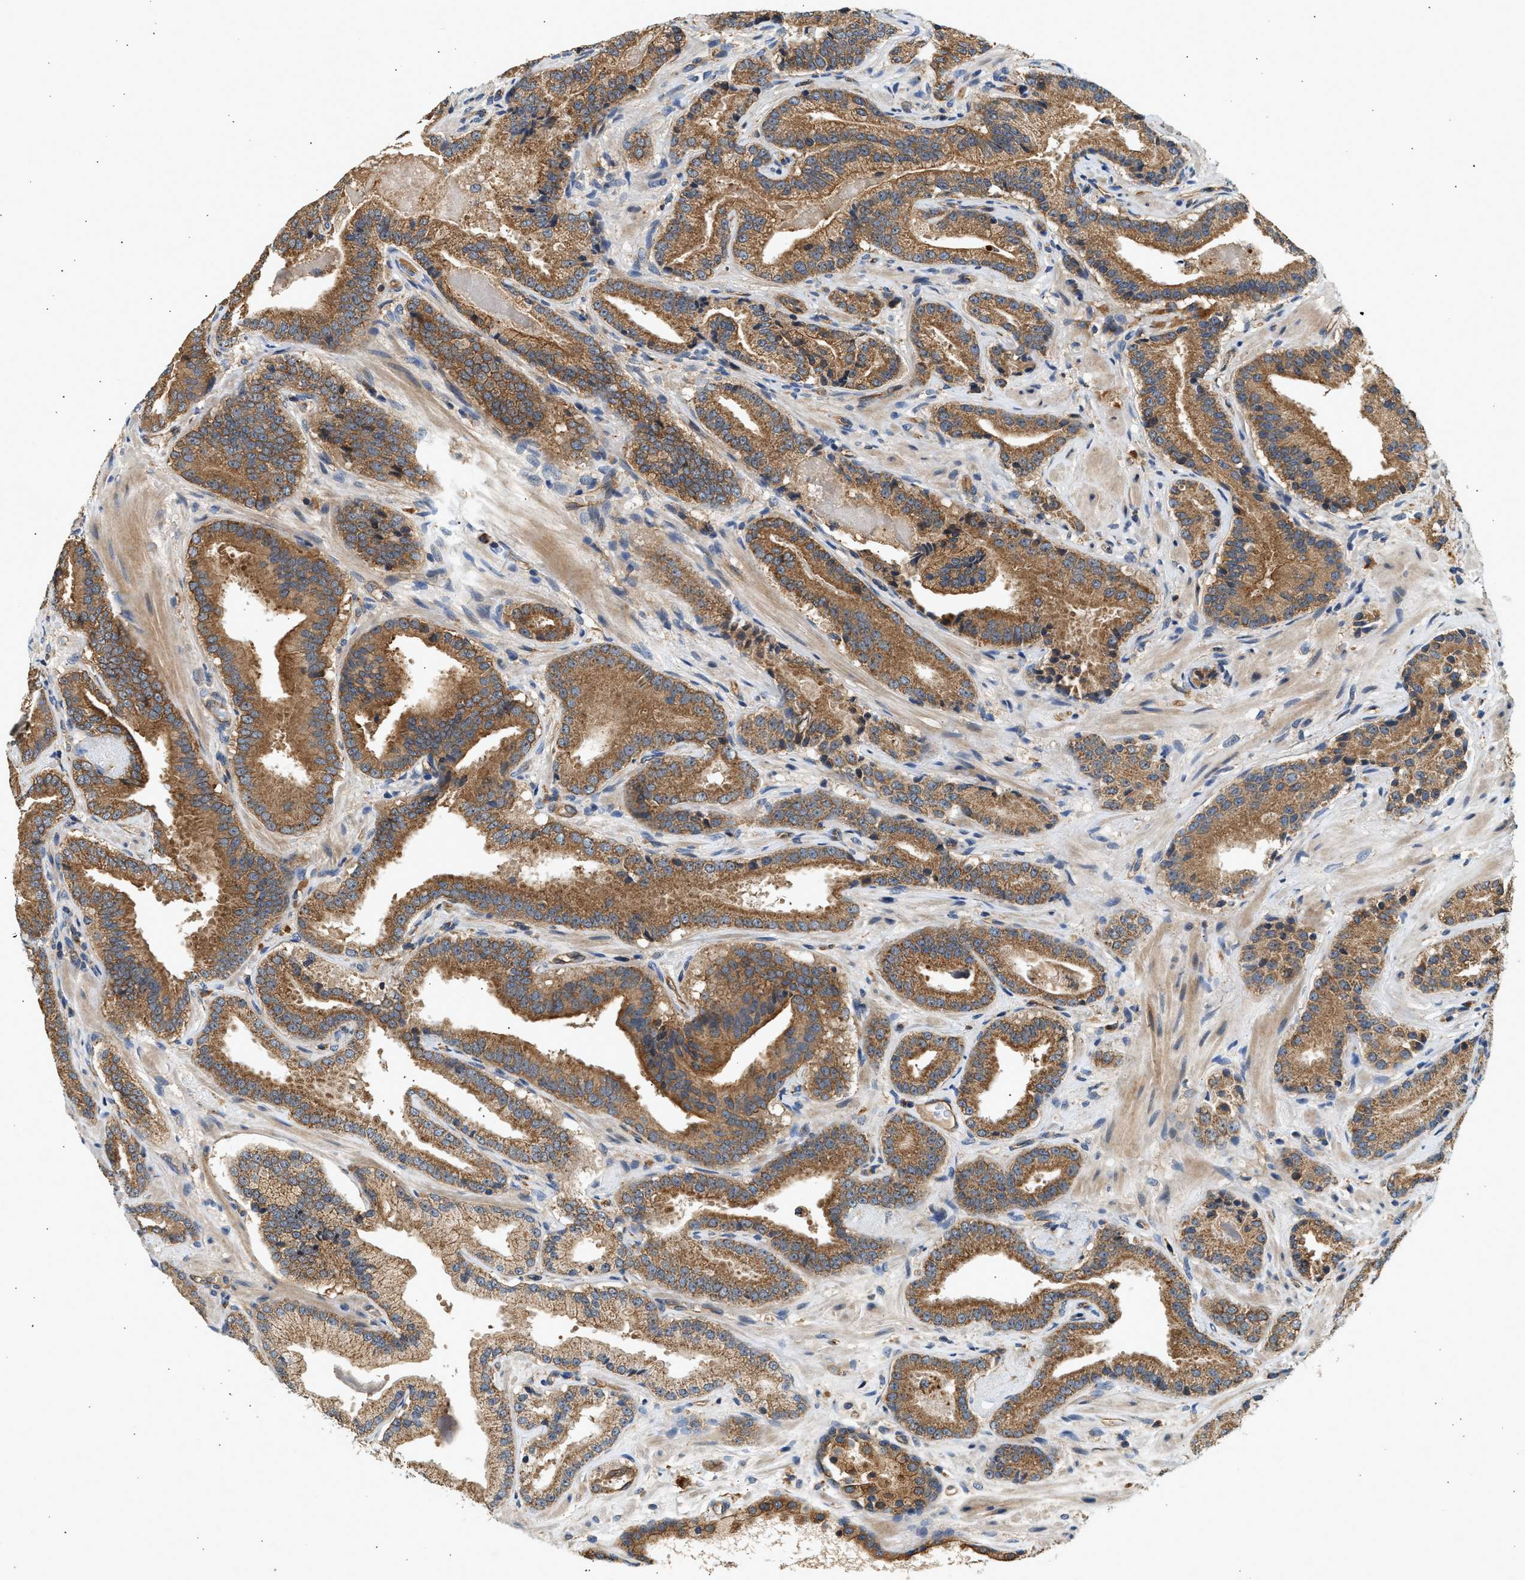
{"staining": {"intensity": "moderate", "quantity": ">75%", "location": "cytoplasmic/membranous"}, "tissue": "prostate cancer", "cell_type": "Tumor cells", "image_type": "cancer", "snomed": [{"axis": "morphology", "description": "Adenocarcinoma, Low grade"}, {"axis": "topography", "description": "Prostate"}], "caption": "Immunohistochemical staining of low-grade adenocarcinoma (prostate) demonstrates moderate cytoplasmic/membranous protein staining in approximately >75% of tumor cells. (DAB = brown stain, brightfield microscopy at high magnification).", "gene": "DUSP14", "patient": {"sex": "male", "age": 51}}